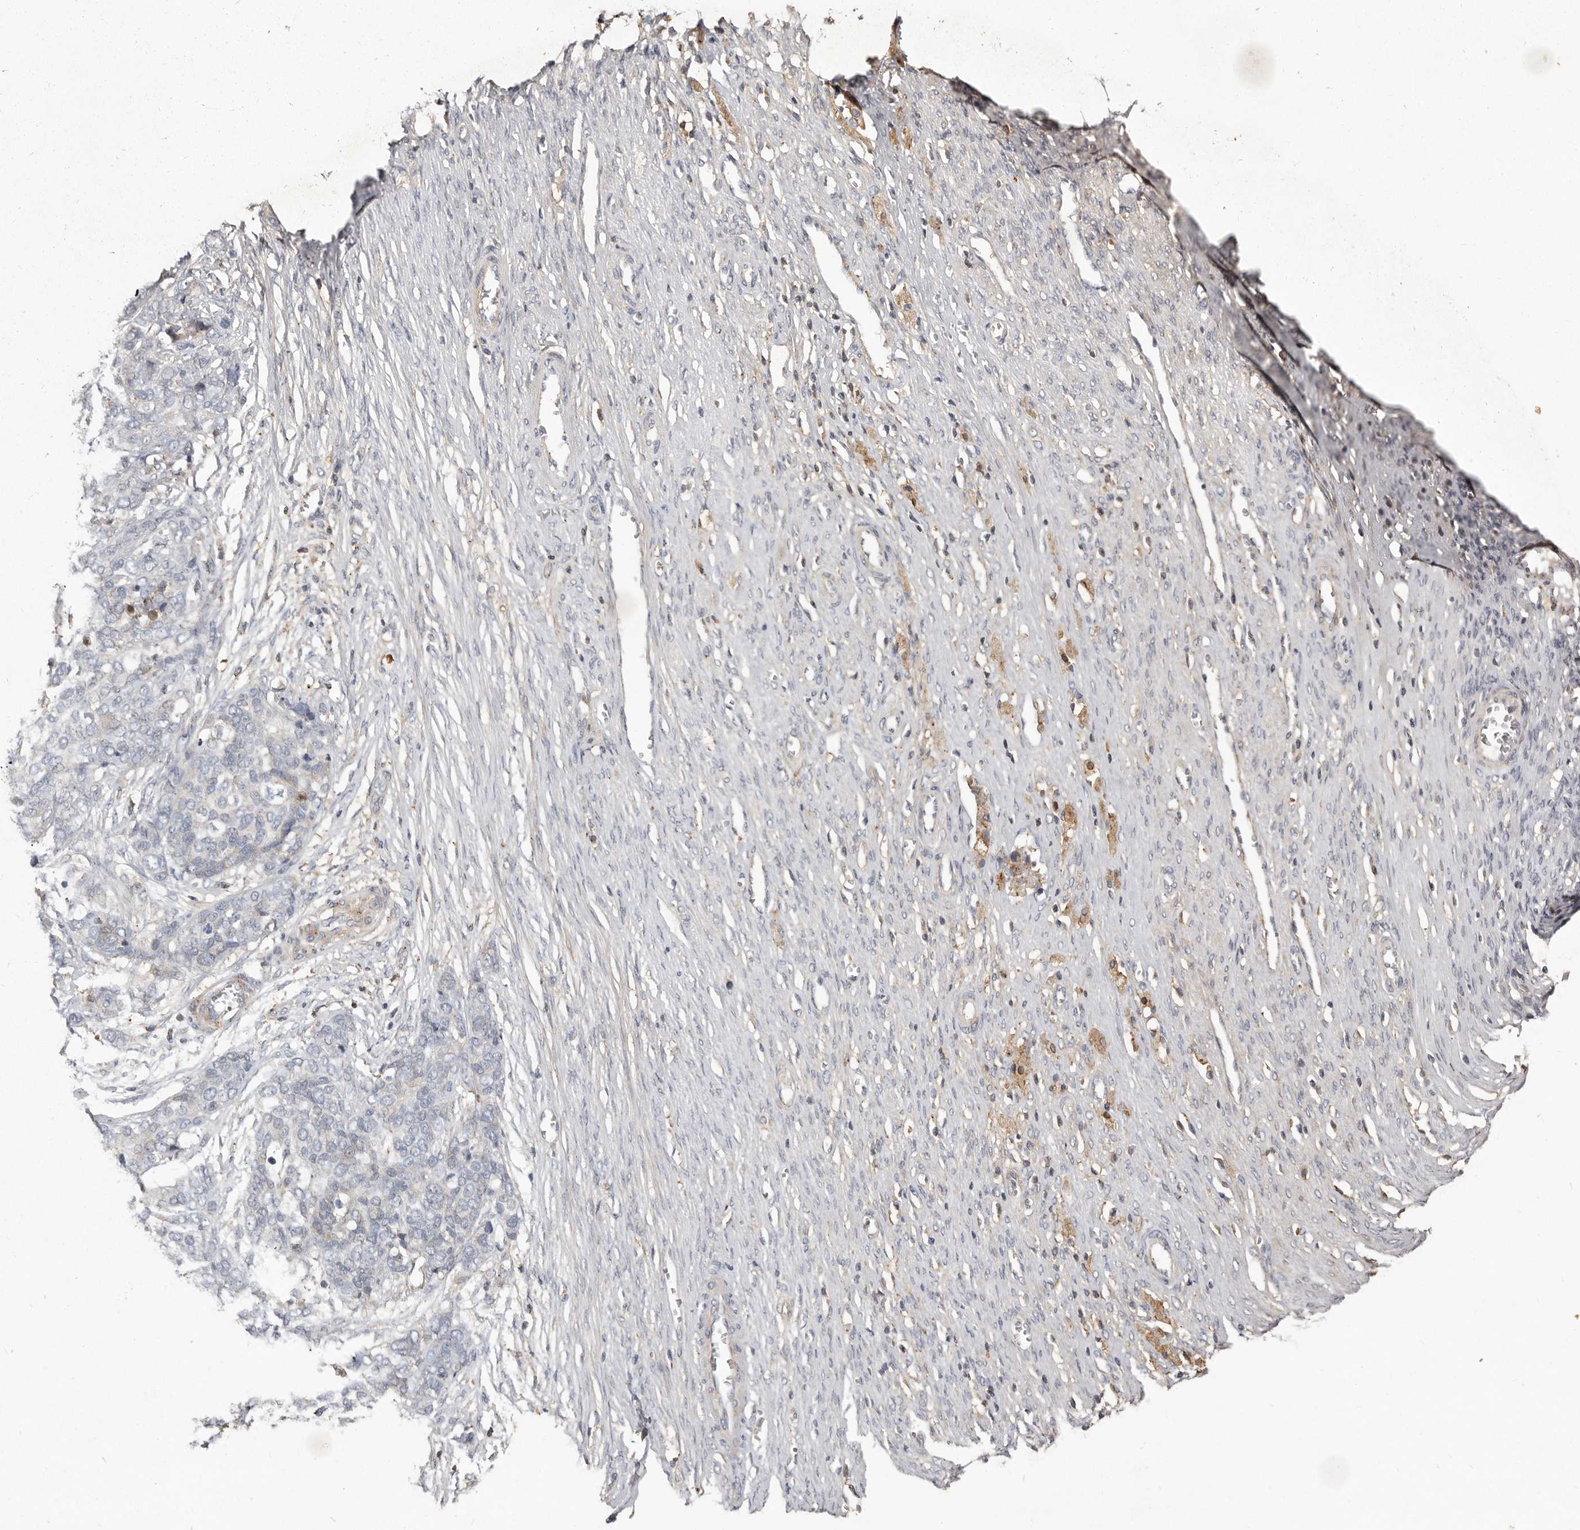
{"staining": {"intensity": "negative", "quantity": "none", "location": "none"}, "tissue": "ovarian cancer", "cell_type": "Tumor cells", "image_type": "cancer", "snomed": [{"axis": "morphology", "description": "Cystadenocarcinoma, serous, NOS"}, {"axis": "topography", "description": "Ovary"}], "caption": "Protein analysis of ovarian cancer reveals no significant positivity in tumor cells.", "gene": "KIF26B", "patient": {"sex": "female", "age": 44}}